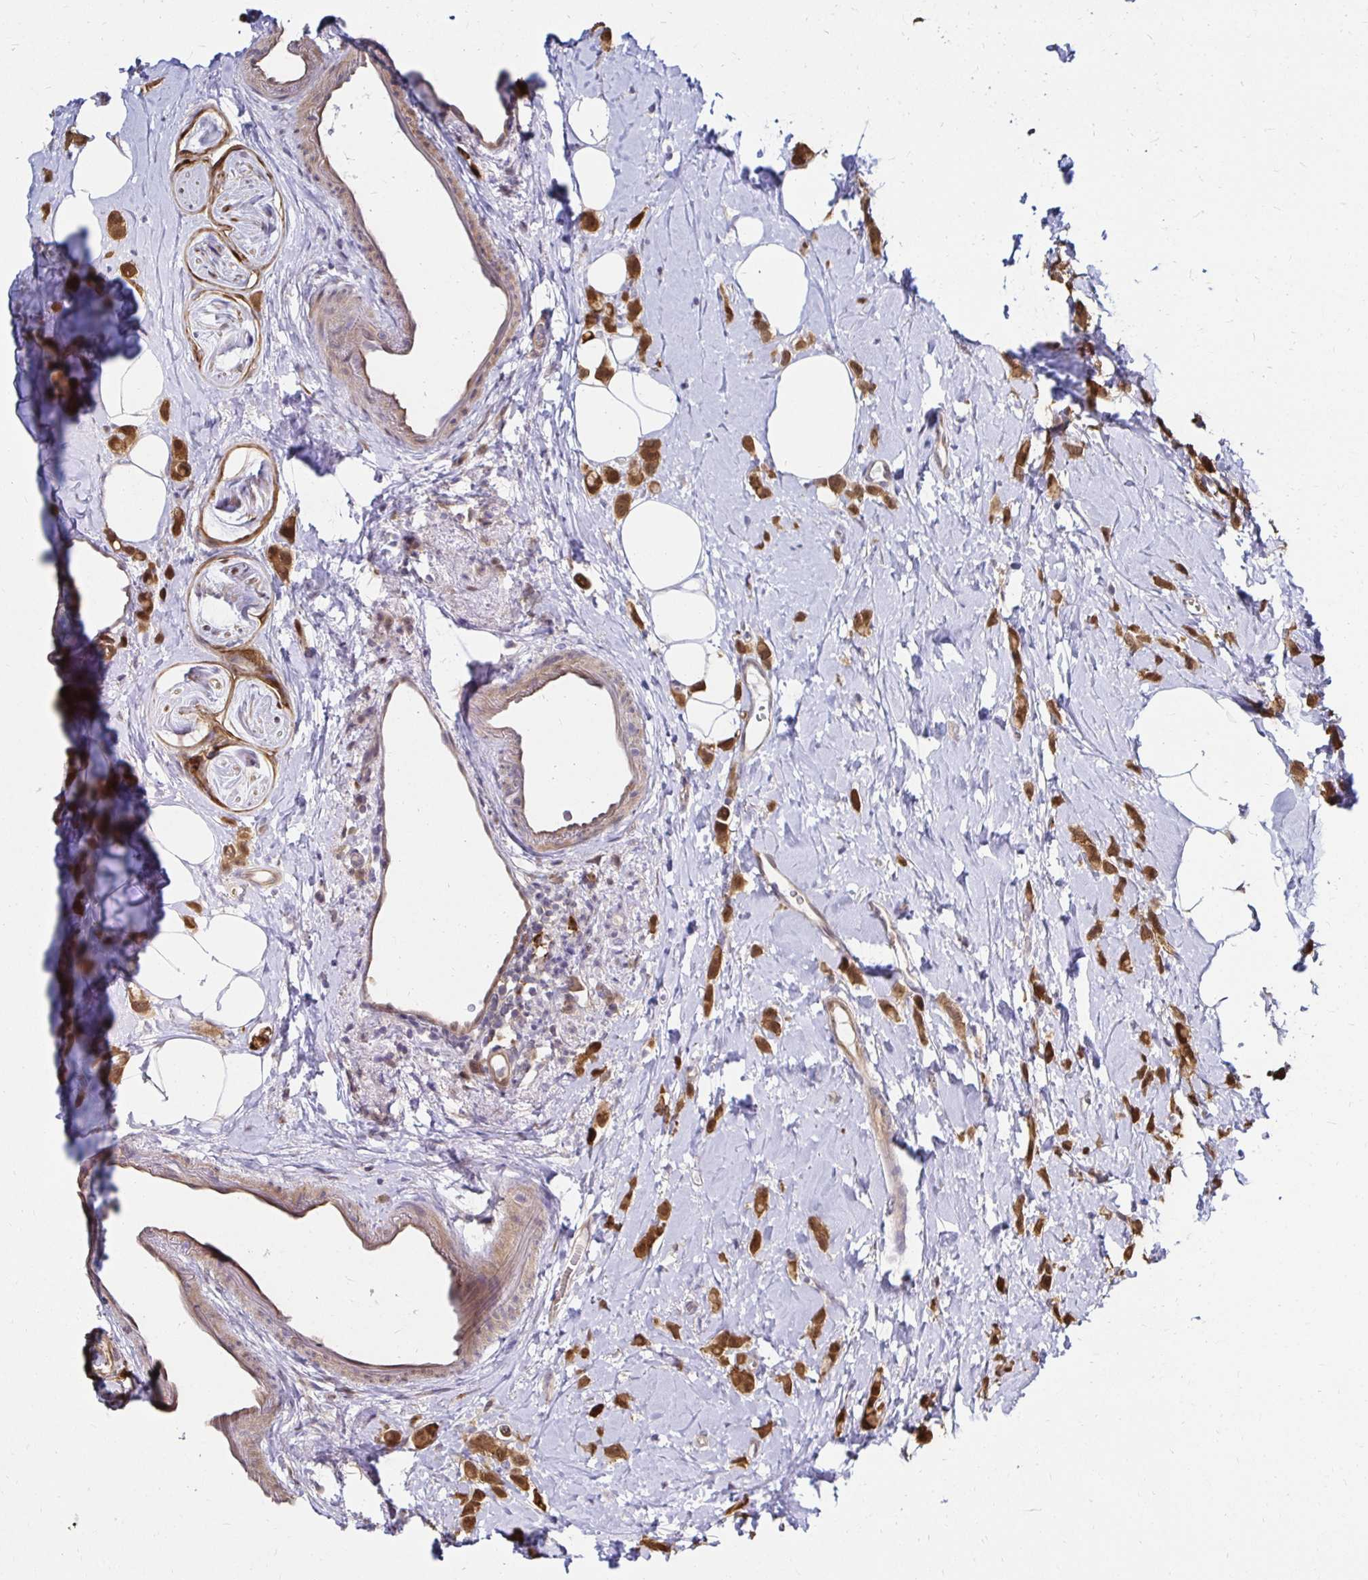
{"staining": {"intensity": "moderate", "quantity": ">75%", "location": "cytoplasmic/membranous,nuclear"}, "tissue": "breast cancer", "cell_type": "Tumor cells", "image_type": "cancer", "snomed": [{"axis": "morphology", "description": "Lobular carcinoma"}, {"axis": "topography", "description": "Breast"}], "caption": "Human breast cancer stained for a protein (brown) reveals moderate cytoplasmic/membranous and nuclear positive positivity in about >75% of tumor cells.", "gene": "TXN", "patient": {"sex": "female", "age": 66}}